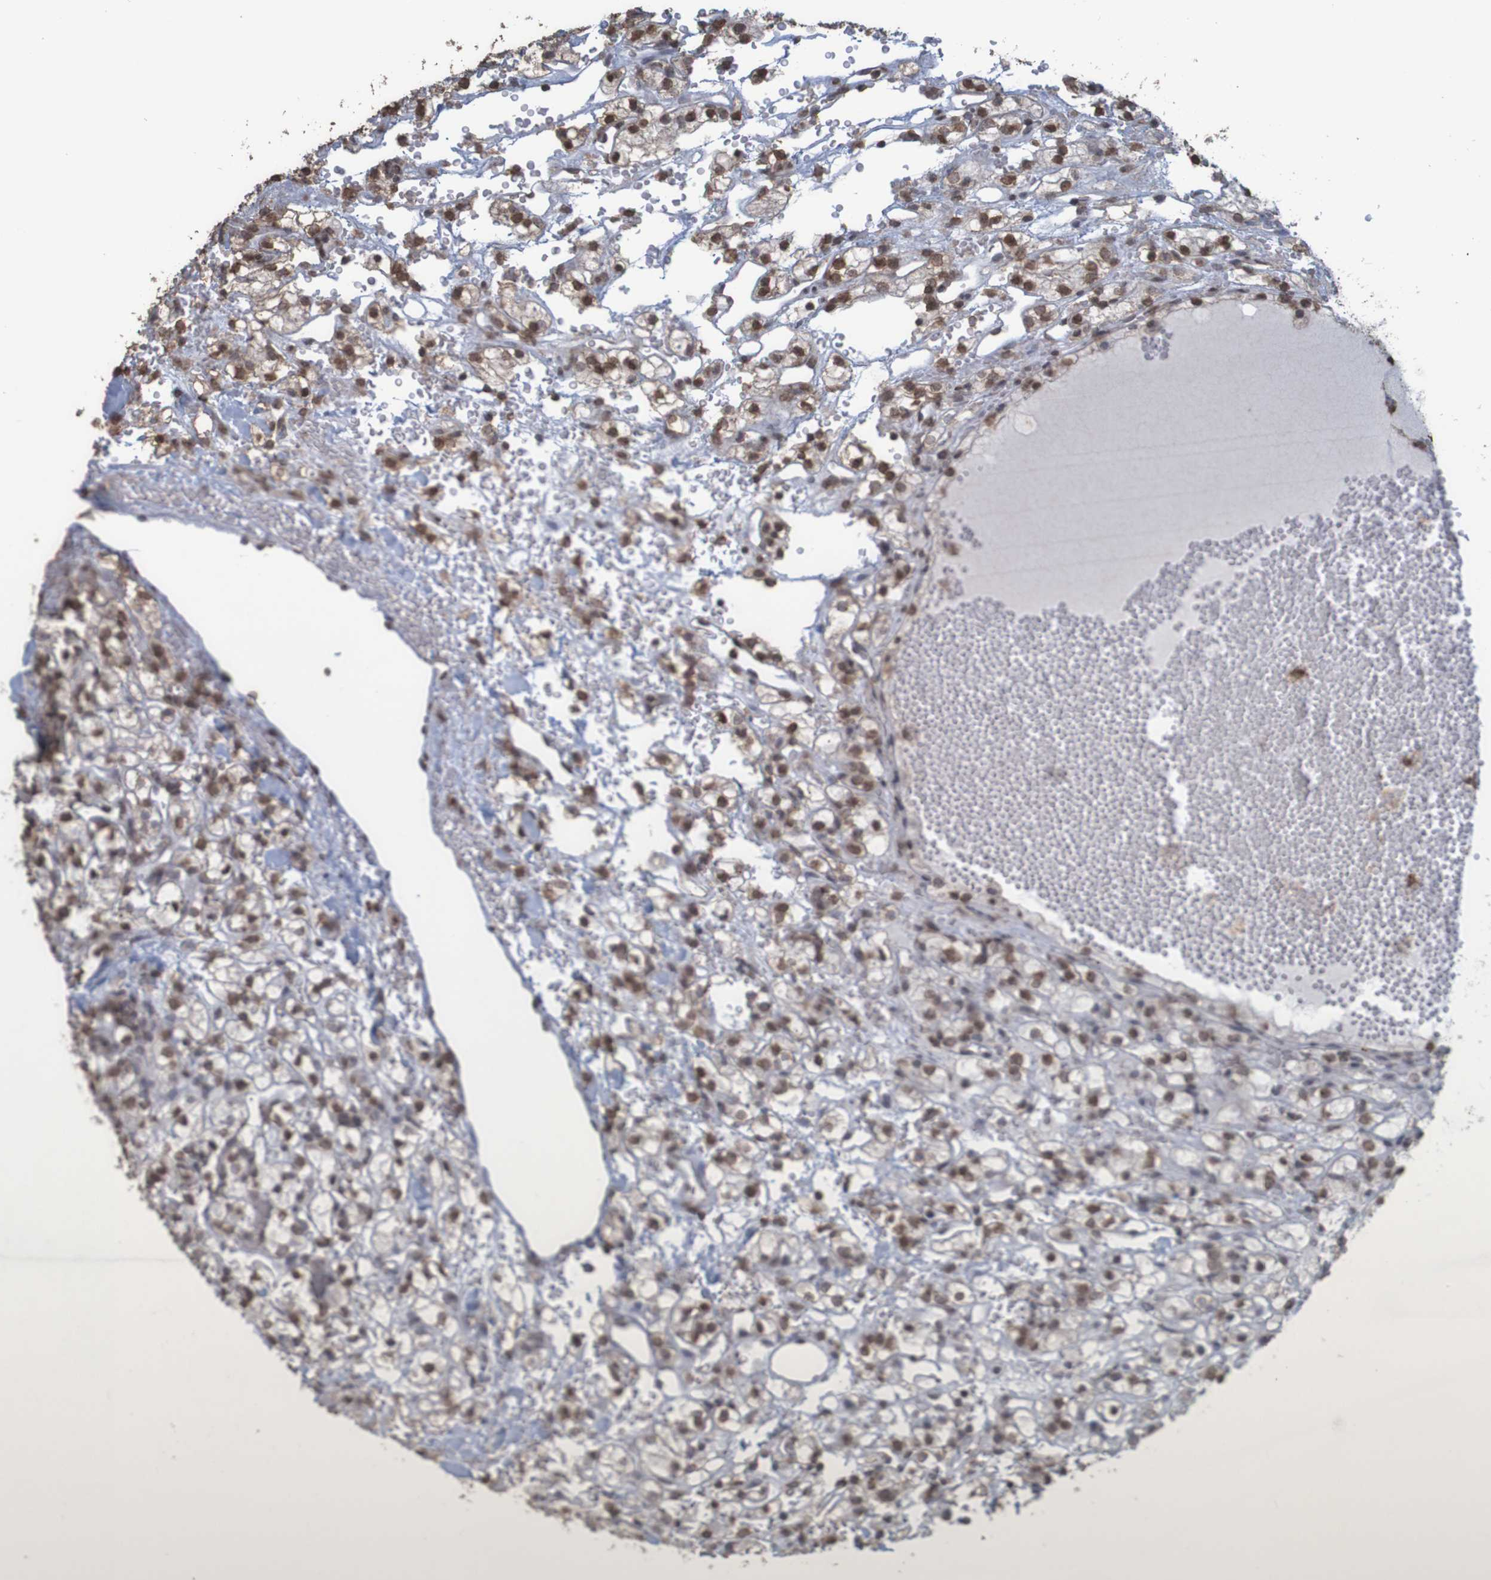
{"staining": {"intensity": "moderate", "quantity": ">75%", "location": "cytoplasmic/membranous,nuclear"}, "tissue": "renal cancer", "cell_type": "Tumor cells", "image_type": "cancer", "snomed": [{"axis": "morphology", "description": "Adenocarcinoma, NOS"}, {"axis": "topography", "description": "Kidney"}], "caption": "Renal adenocarcinoma tissue exhibits moderate cytoplasmic/membranous and nuclear expression in approximately >75% of tumor cells", "gene": "GFI1", "patient": {"sex": "male", "age": 61}}